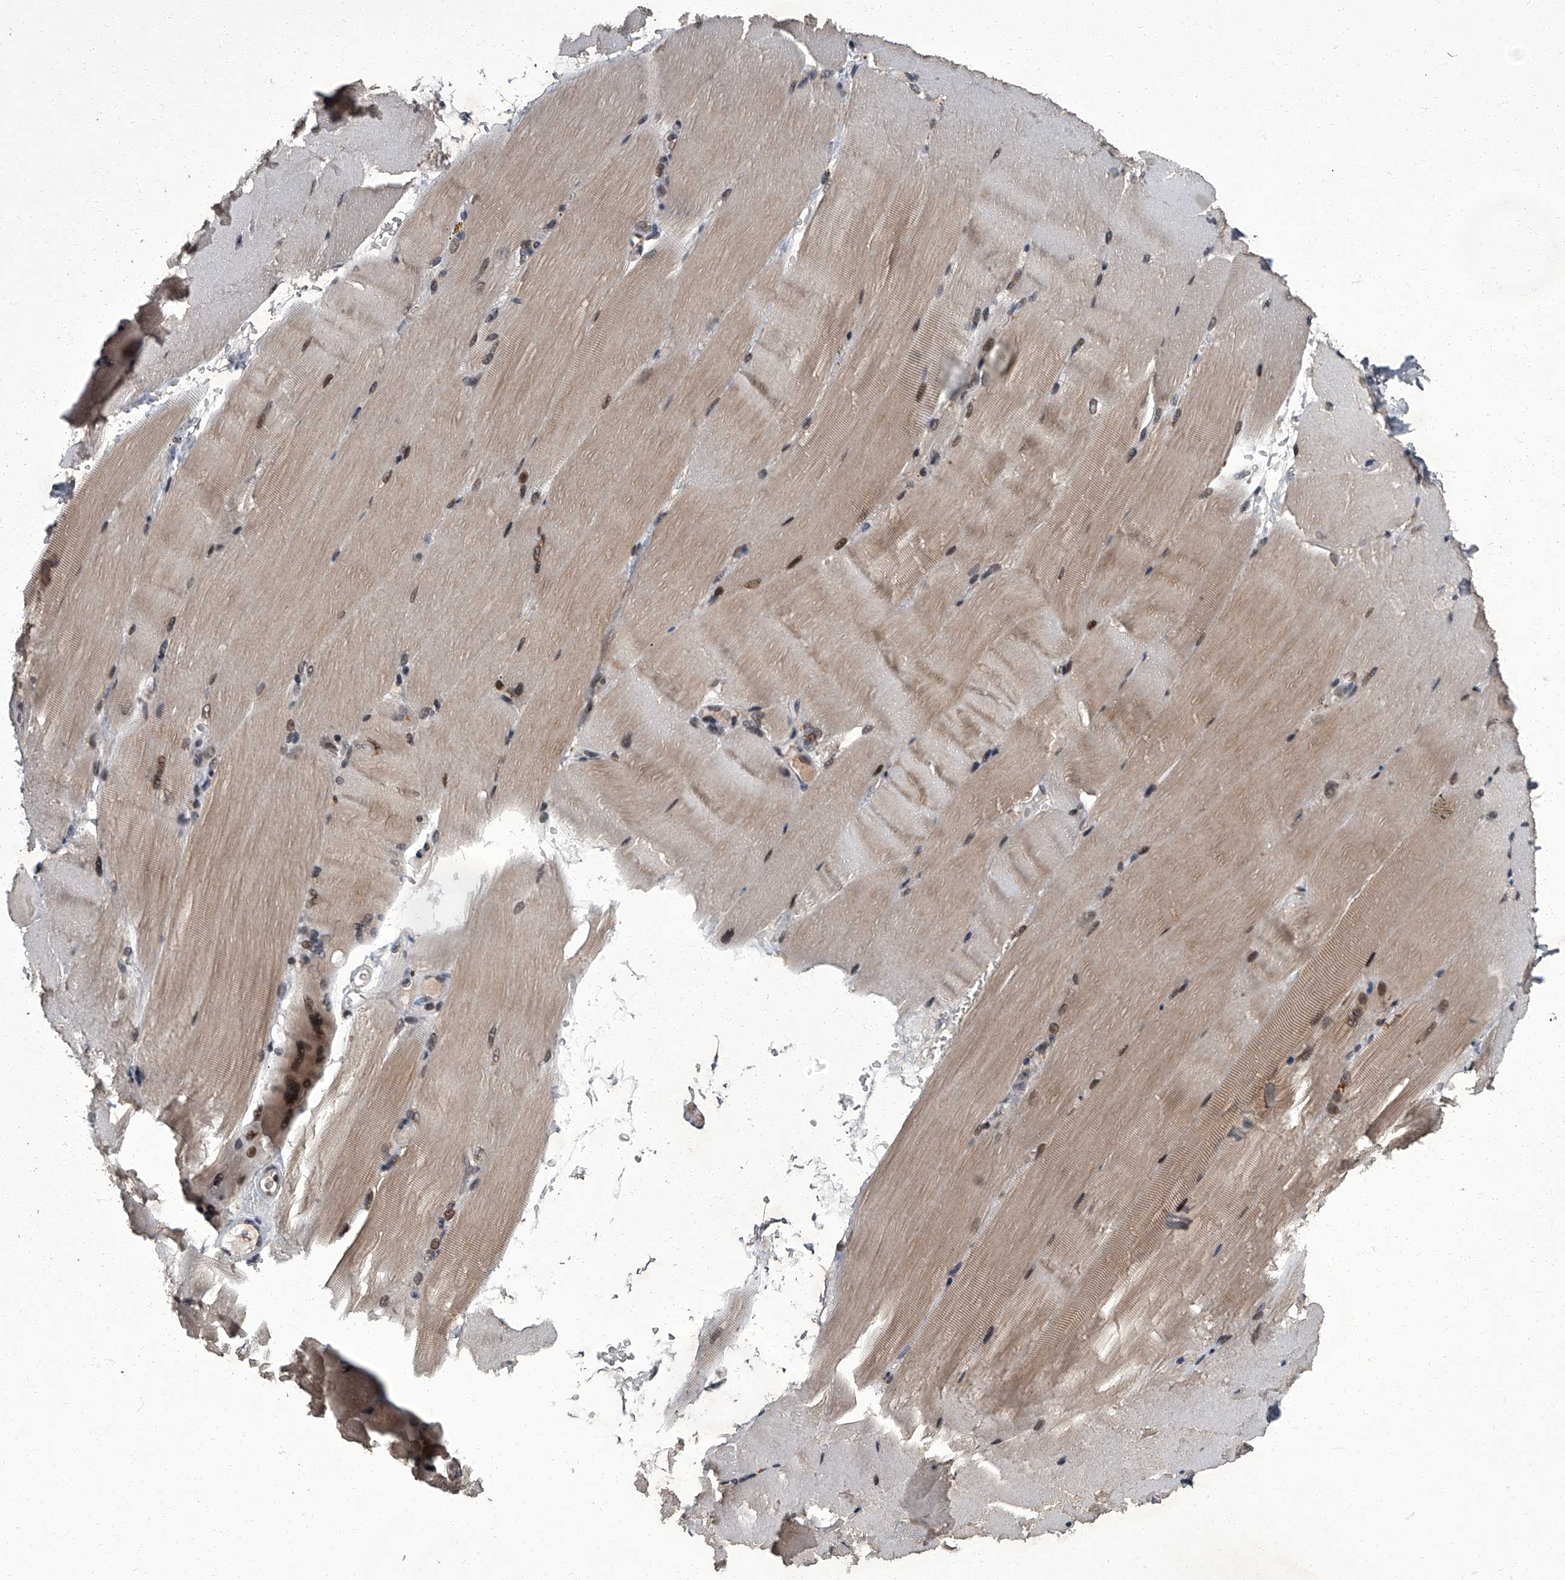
{"staining": {"intensity": "moderate", "quantity": "25%-75%", "location": "nuclear"}, "tissue": "skeletal muscle", "cell_type": "Myocytes", "image_type": "normal", "snomed": [{"axis": "morphology", "description": "Normal tissue, NOS"}, {"axis": "topography", "description": "Skeletal muscle"}, {"axis": "topography", "description": "Parathyroid gland"}], "caption": "Skeletal muscle stained with a brown dye exhibits moderate nuclear positive expression in approximately 25%-75% of myocytes.", "gene": "ZNF518B", "patient": {"sex": "female", "age": 37}}